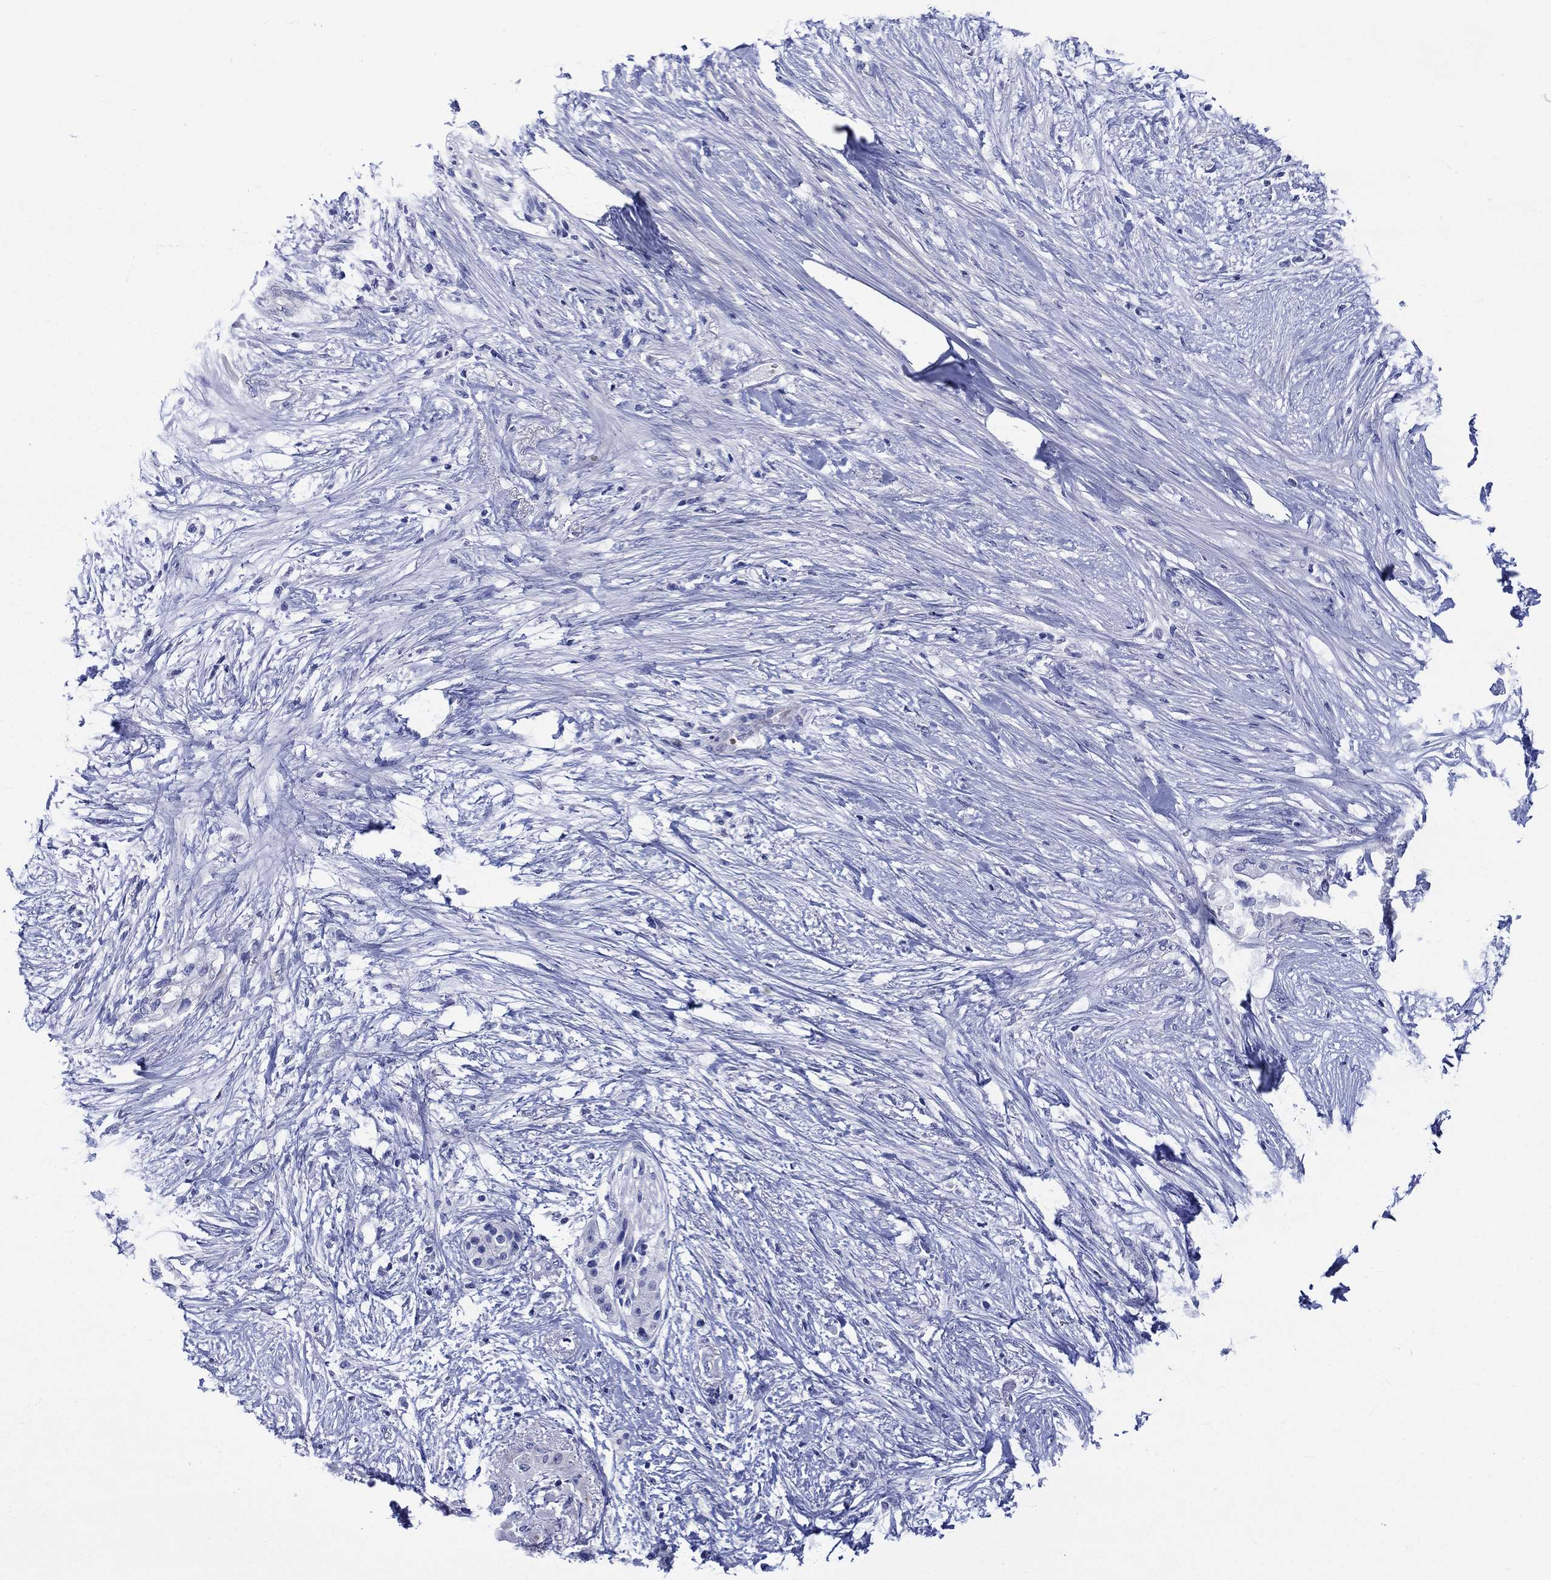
{"staining": {"intensity": "negative", "quantity": "none", "location": "none"}, "tissue": "pancreatic cancer", "cell_type": "Tumor cells", "image_type": "cancer", "snomed": [{"axis": "morphology", "description": "Normal tissue, NOS"}, {"axis": "morphology", "description": "Adenocarcinoma, NOS"}, {"axis": "topography", "description": "Pancreas"}, {"axis": "topography", "description": "Duodenum"}], "caption": "Human pancreatic cancer stained for a protein using IHC demonstrates no staining in tumor cells.", "gene": "NRIP3", "patient": {"sex": "female", "age": 60}}